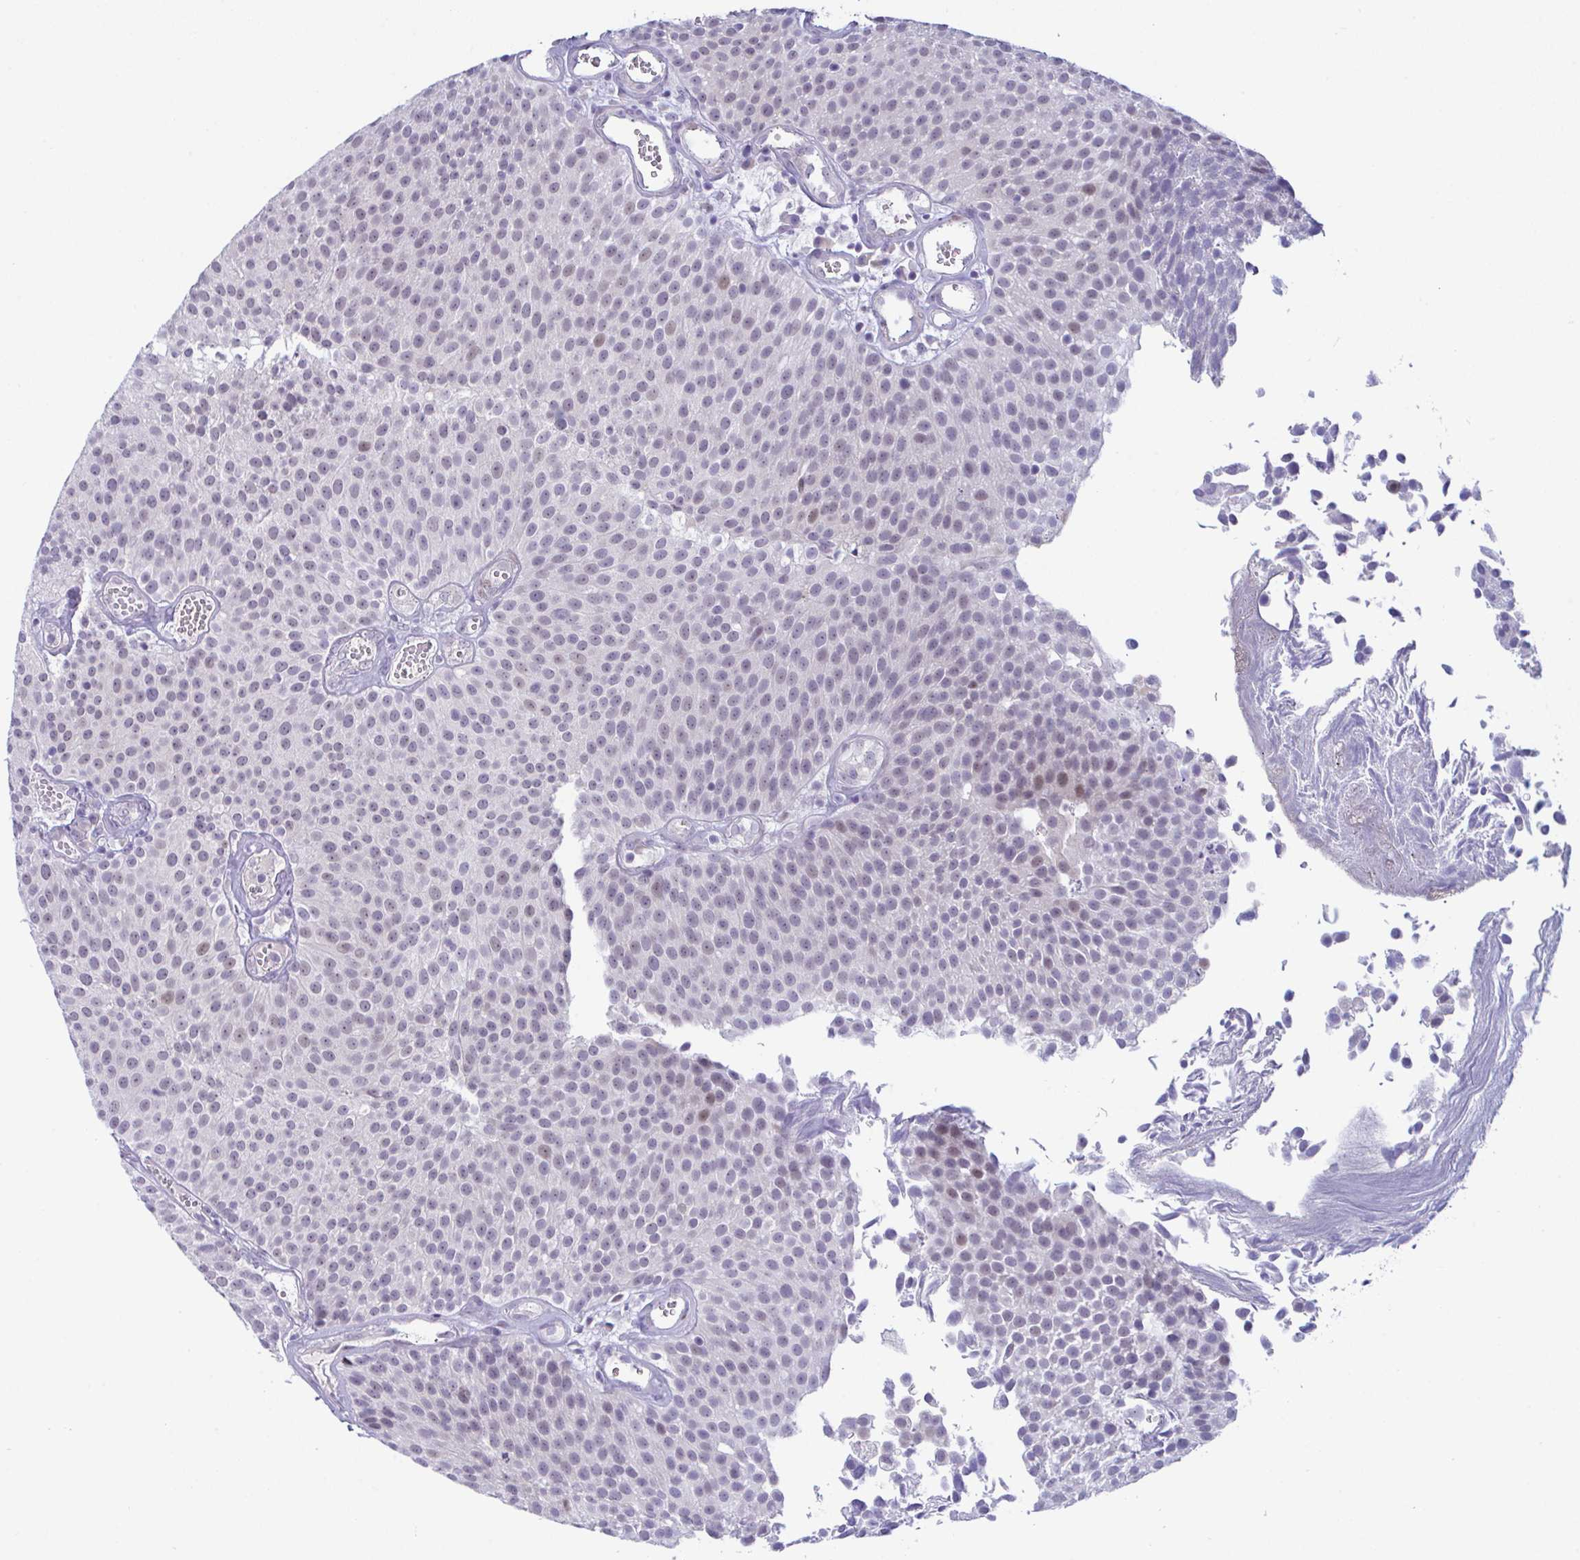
{"staining": {"intensity": "moderate", "quantity": "<25%", "location": "nuclear"}, "tissue": "urothelial cancer", "cell_type": "Tumor cells", "image_type": "cancer", "snomed": [{"axis": "morphology", "description": "Urothelial carcinoma, Low grade"}, {"axis": "topography", "description": "Urinary bladder"}], "caption": "Tumor cells display moderate nuclear staining in about <25% of cells in low-grade urothelial carcinoma.", "gene": "USP35", "patient": {"sex": "female", "age": 79}}